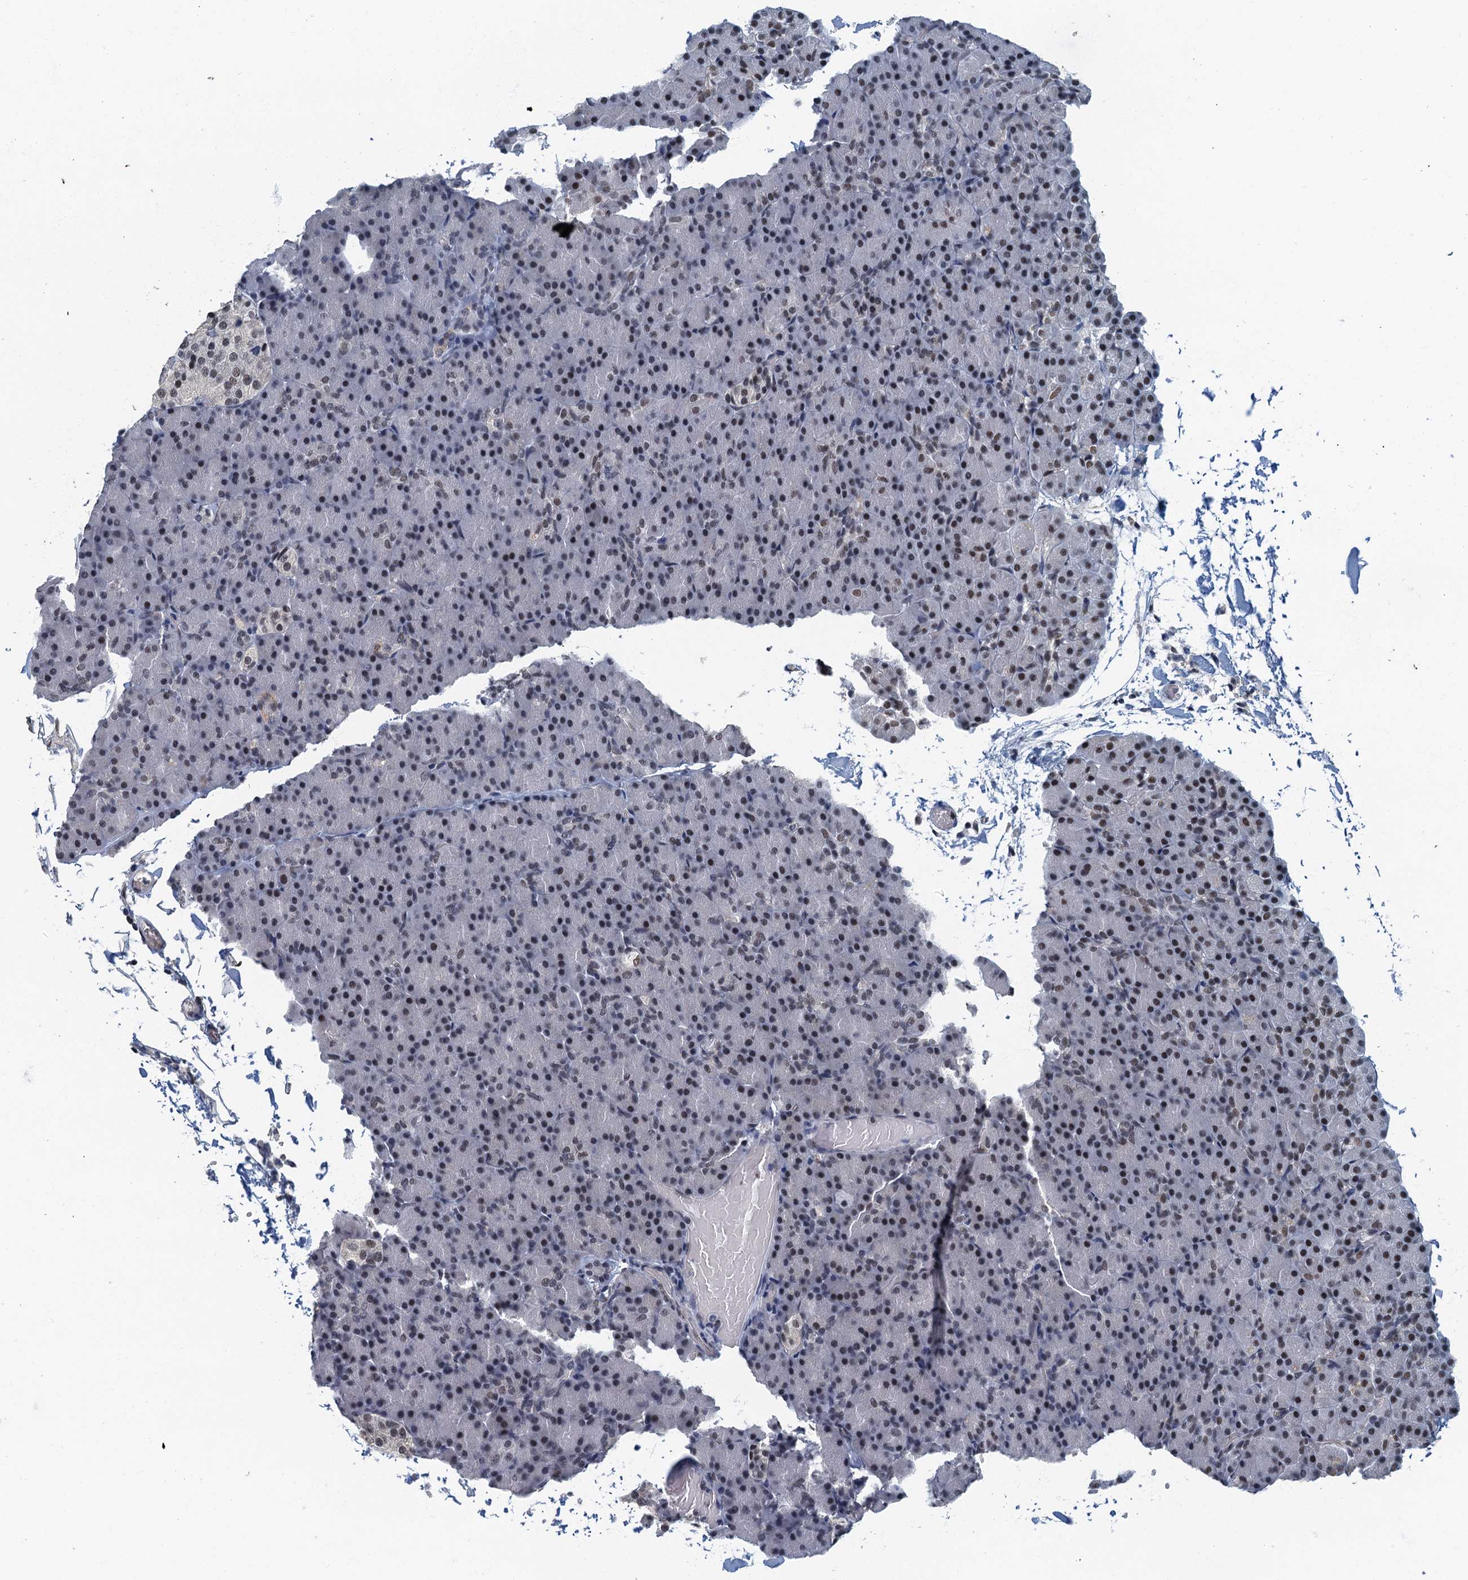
{"staining": {"intensity": "moderate", "quantity": "25%-75%", "location": "nuclear"}, "tissue": "pancreas", "cell_type": "Exocrine glandular cells", "image_type": "normal", "snomed": [{"axis": "morphology", "description": "Normal tissue, NOS"}, {"axis": "topography", "description": "Pancreas"}], "caption": "A histopathology image showing moderate nuclear positivity in approximately 25%-75% of exocrine glandular cells in benign pancreas, as visualized by brown immunohistochemical staining.", "gene": "GADL1", "patient": {"sex": "female", "age": 43}}